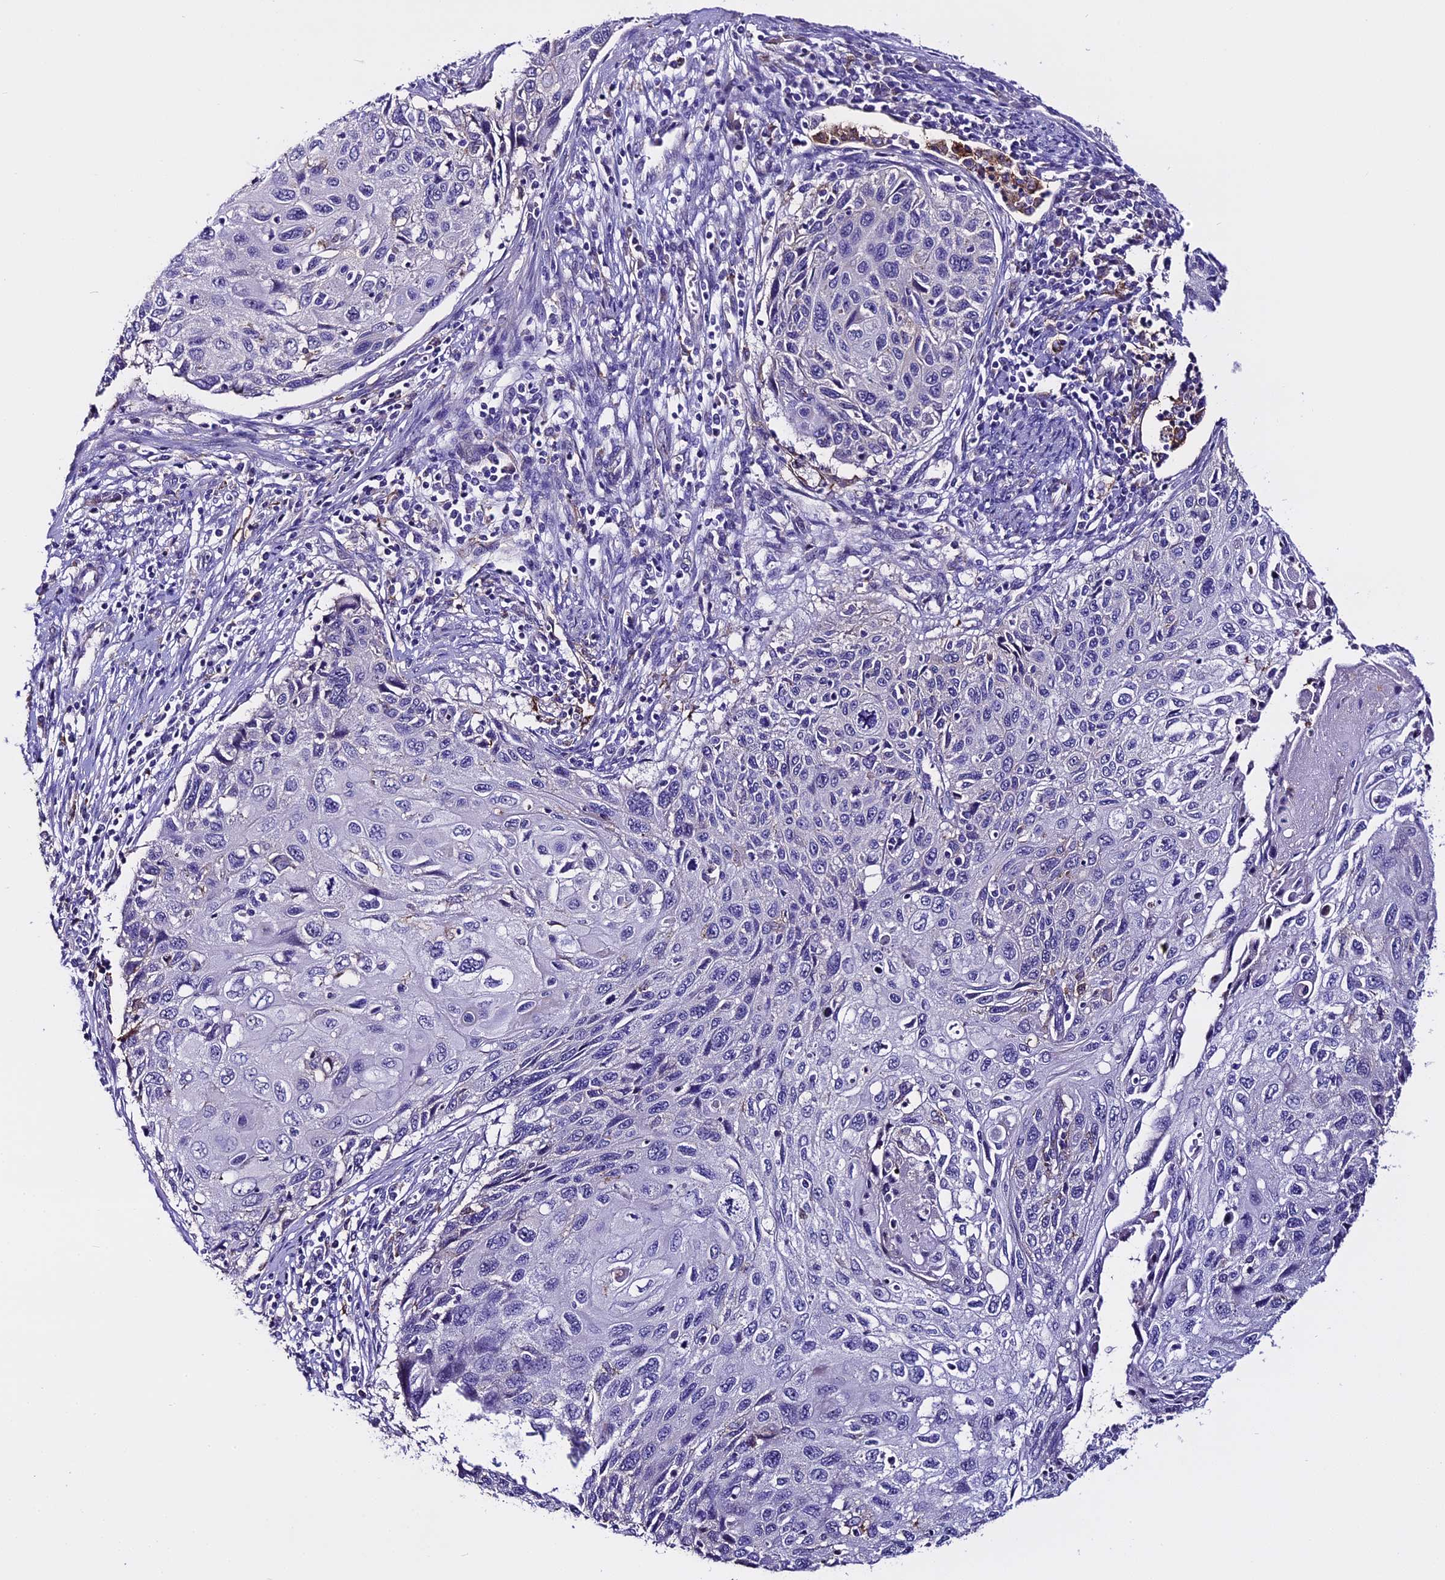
{"staining": {"intensity": "negative", "quantity": "none", "location": "none"}, "tissue": "cervical cancer", "cell_type": "Tumor cells", "image_type": "cancer", "snomed": [{"axis": "morphology", "description": "Squamous cell carcinoma, NOS"}, {"axis": "topography", "description": "Cervix"}], "caption": "A photomicrograph of human cervical cancer is negative for staining in tumor cells.", "gene": "NOD2", "patient": {"sex": "female", "age": 70}}